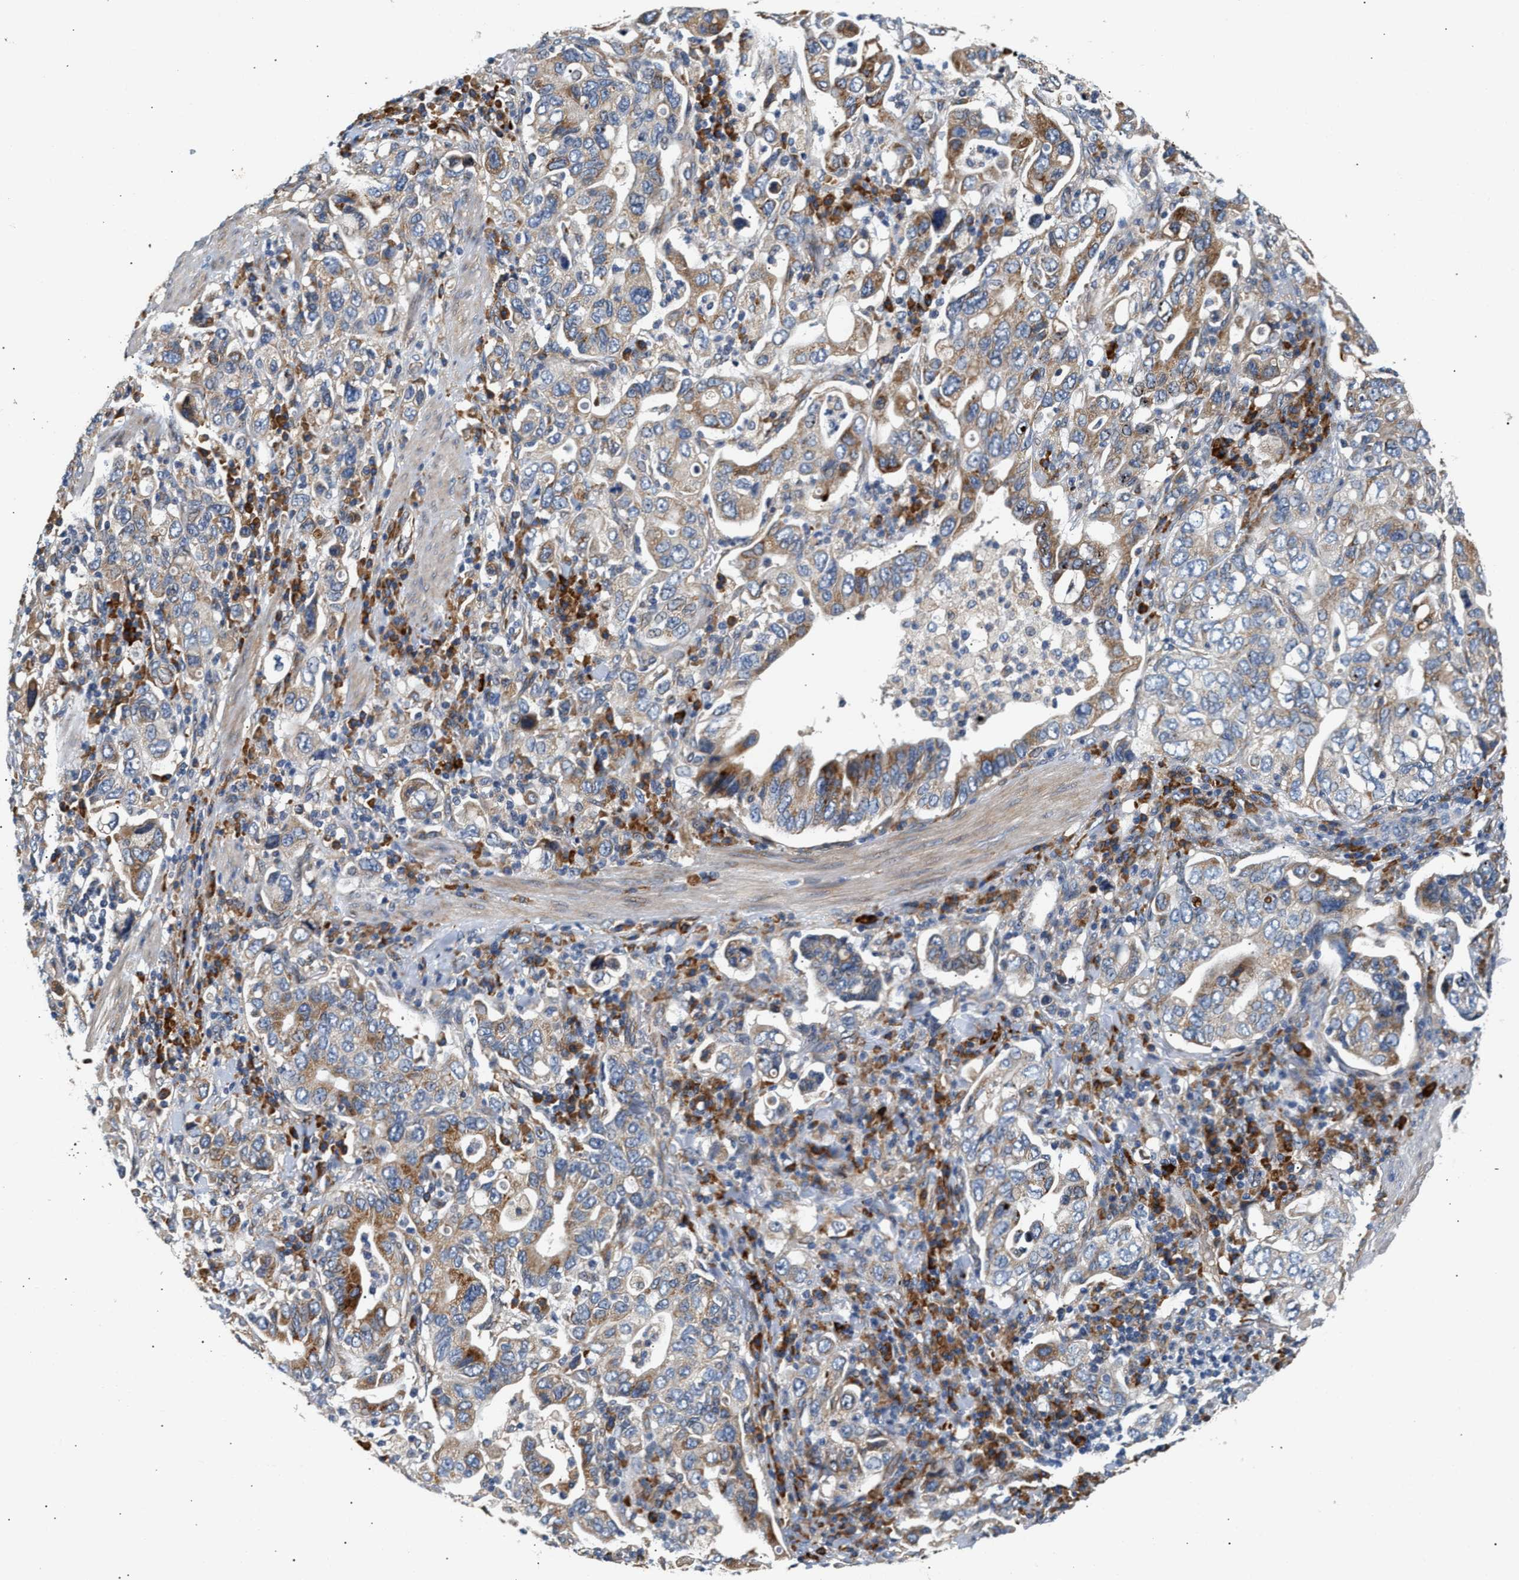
{"staining": {"intensity": "moderate", "quantity": ">75%", "location": "cytoplasmic/membranous"}, "tissue": "stomach cancer", "cell_type": "Tumor cells", "image_type": "cancer", "snomed": [{"axis": "morphology", "description": "Adenocarcinoma, NOS"}, {"axis": "topography", "description": "Stomach, upper"}], "caption": "Immunohistochemistry (IHC) image of neoplastic tissue: human stomach cancer (adenocarcinoma) stained using immunohistochemistry (IHC) shows medium levels of moderate protein expression localized specifically in the cytoplasmic/membranous of tumor cells, appearing as a cytoplasmic/membranous brown color.", "gene": "IFT74", "patient": {"sex": "male", "age": 62}}